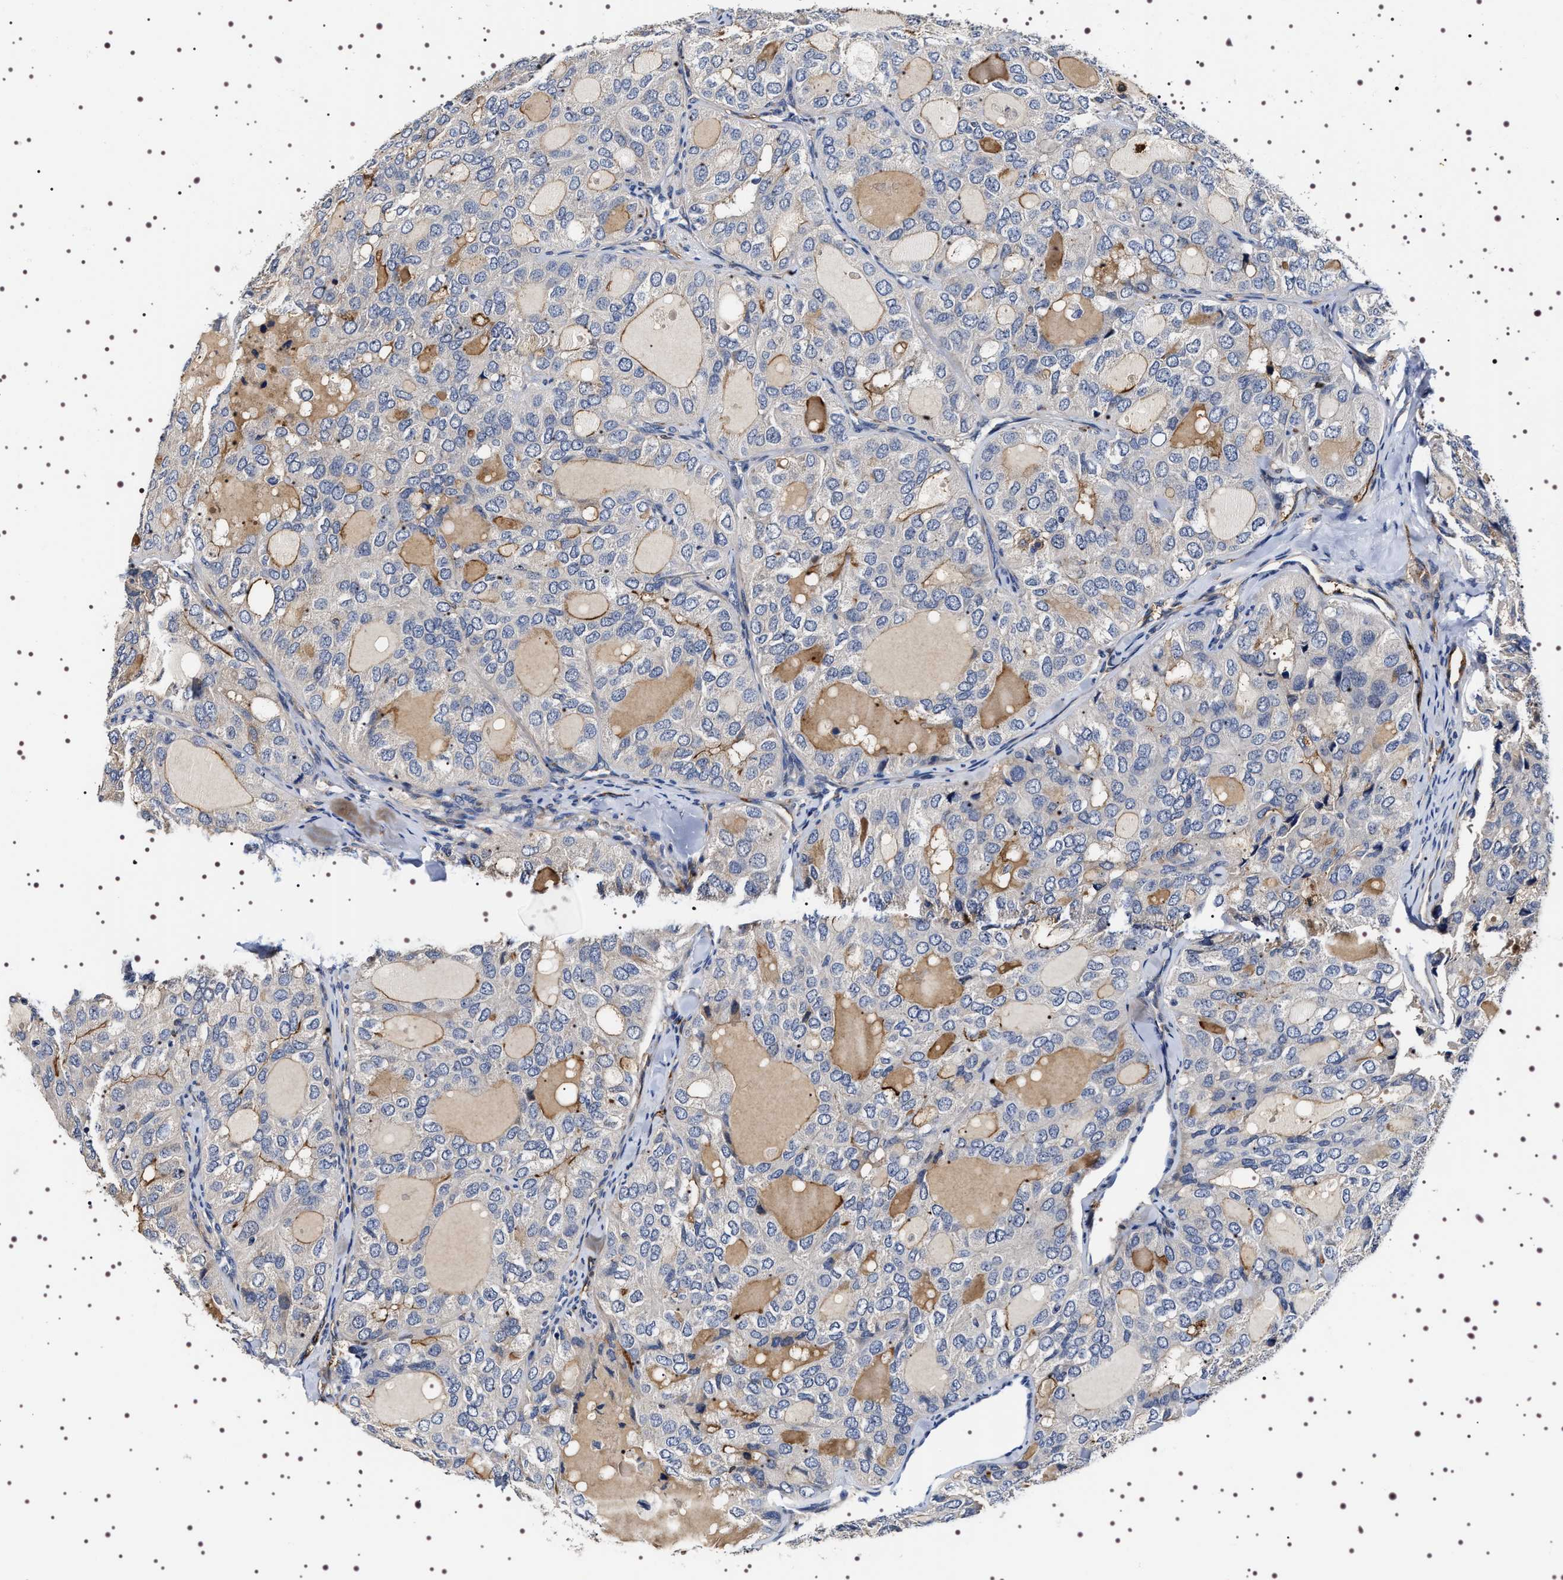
{"staining": {"intensity": "weak", "quantity": "<25%", "location": "cytoplasmic/membranous"}, "tissue": "thyroid cancer", "cell_type": "Tumor cells", "image_type": "cancer", "snomed": [{"axis": "morphology", "description": "Follicular adenoma carcinoma, NOS"}, {"axis": "topography", "description": "Thyroid gland"}], "caption": "High magnification brightfield microscopy of follicular adenoma carcinoma (thyroid) stained with DAB (3,3'-diaminobenzidine) (brown) and counterstained with hematoxylin (blue): tumor cells show no significant expression. (DAB (3,3'-diaminobenzidine) immunohistochemistry (IHC), high magnification).", "gene": "ALPL", "patient": {"sex": "male", "age": 75}}